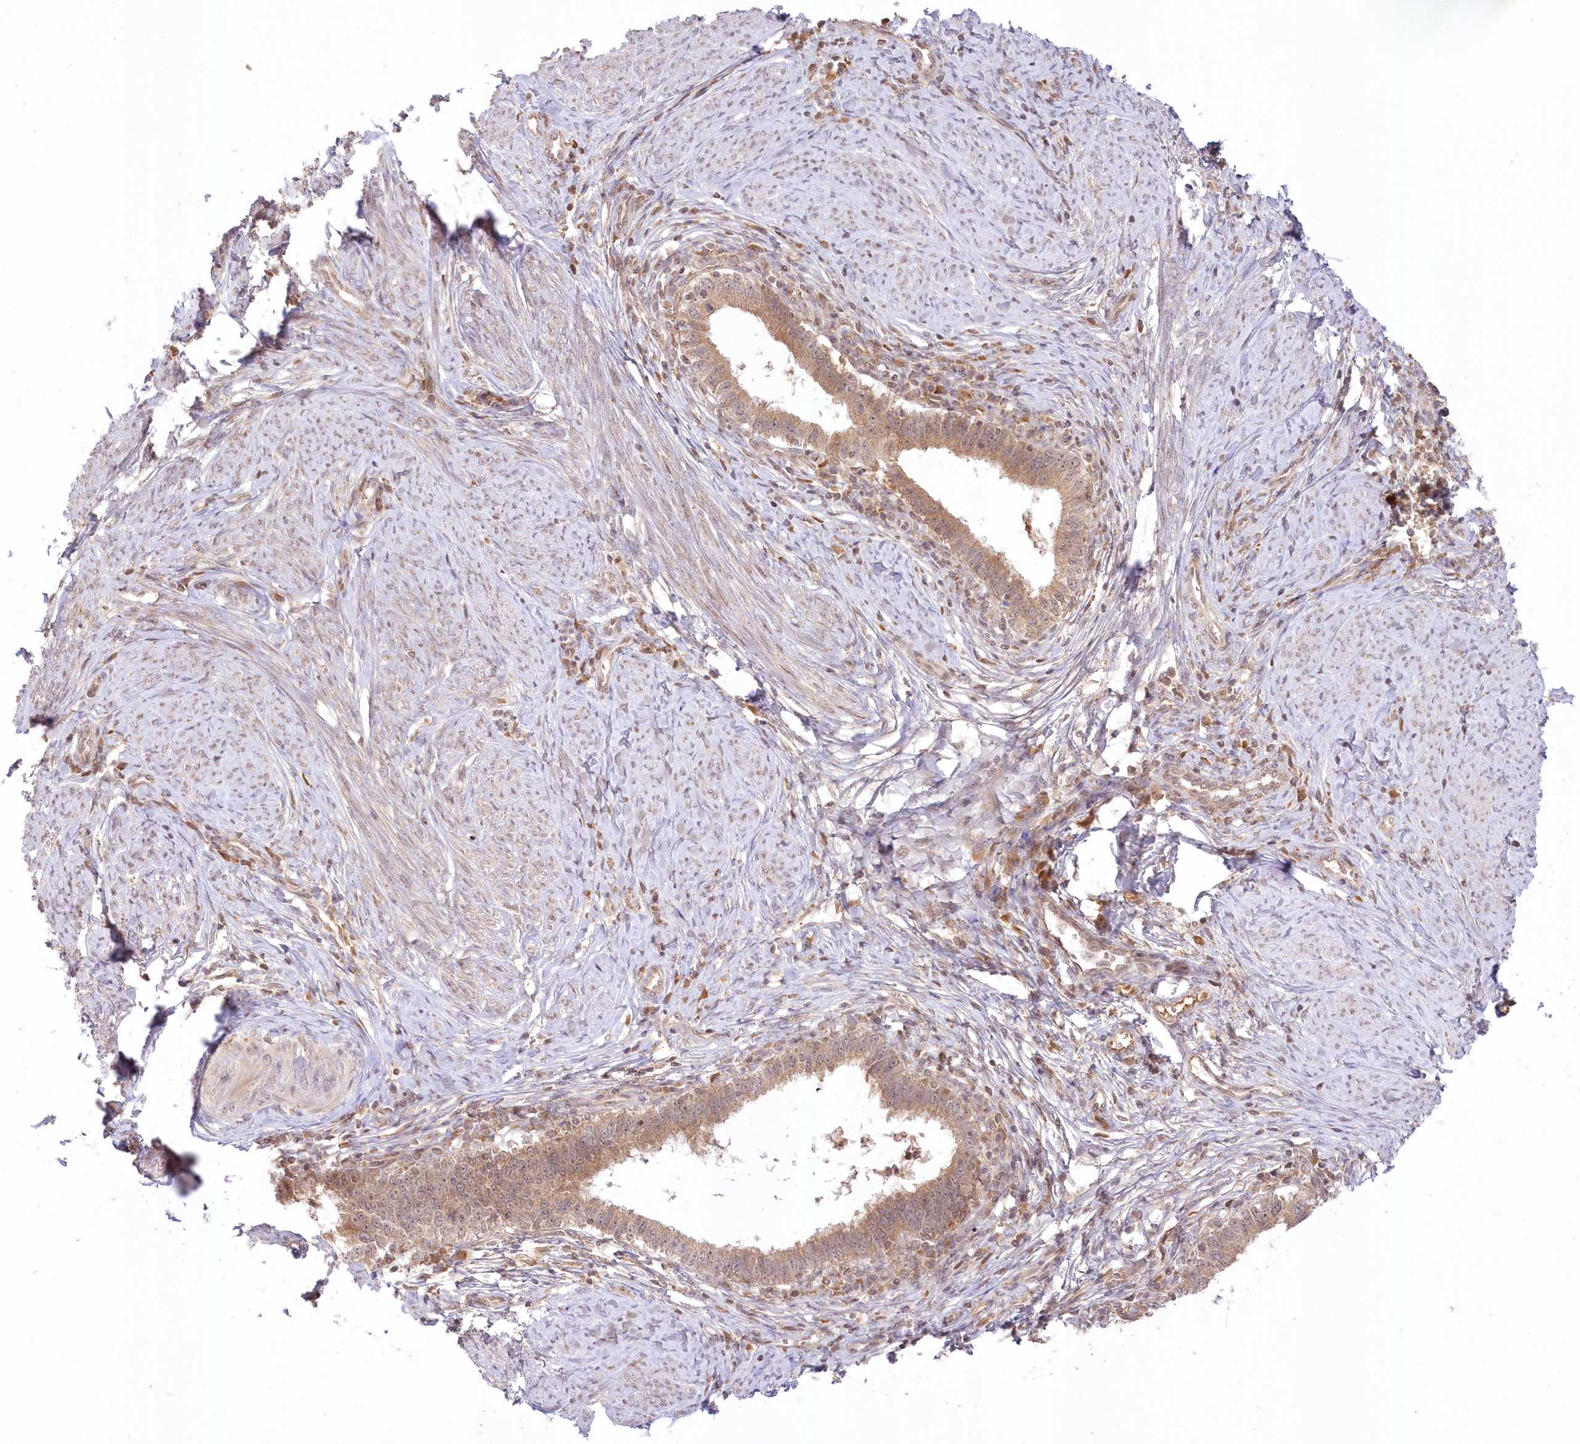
{"staining": {"intensity": "moderate", "quantity": ">75%", "location": "cytoplasmic/membranous"}, "tissue": "cervical cancer", "cell_type": "Tumor cells", "image_type": "cancer", "snomed": [{"axis": "morphology", "description": "Adenocarcinoma, NOS"}, {"axis": "topography", "description": "Cervix"}], "caption": "IHC staining of cervical cancer, which demonstrates medium levels of moderate cytoplasmic/membranous staining in approximately >75% of tumor cells indicating moderate cytoplasmic/membranous protein expression. The staining was performed using DAB (brown) for protein detection and nuclei were counterstained in hematoxylin (blue).", "gene": "MTMR3", "patient": {"sex": "female", "age": 36}}